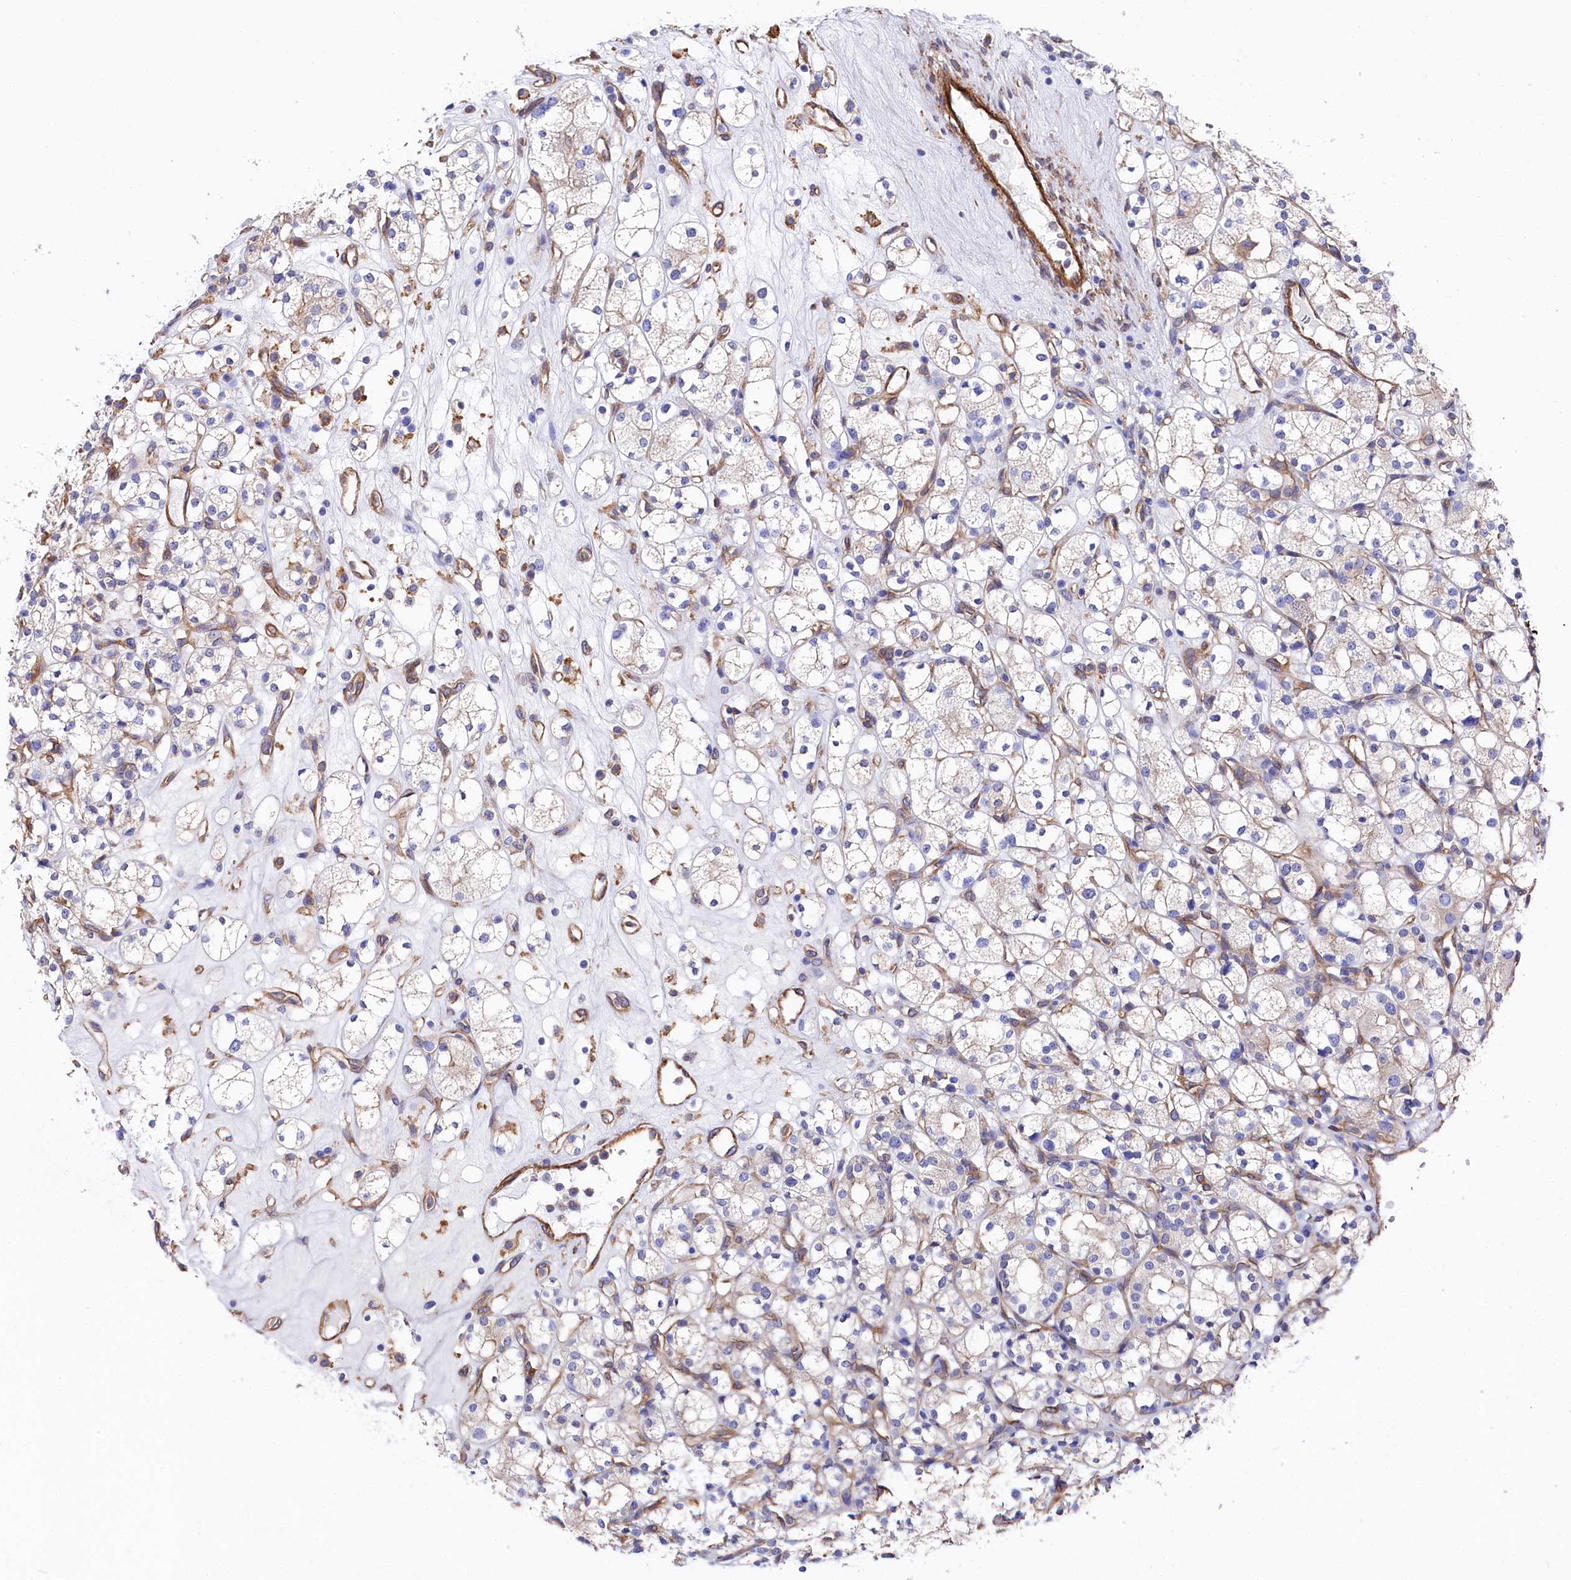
{"staining": {"intensity": "negative", "quantity": "none", "location": "none"}, "tissue": "renal cancer", "cell_type": "Tumor cells", "image_type": "cancer", "snomed": [{"axis": "morphology", "description": "Adenocarcinoma, NOS"}, {"axis": "topography", "description": "Kidney"}], "caption": "Adenocarcinoma (renal) was stained to show a protein in brown. There is no significant positivity in tumor cells.", "gene": "TNKS1BP1", "patient": {"sex": "male", "age": 77}}